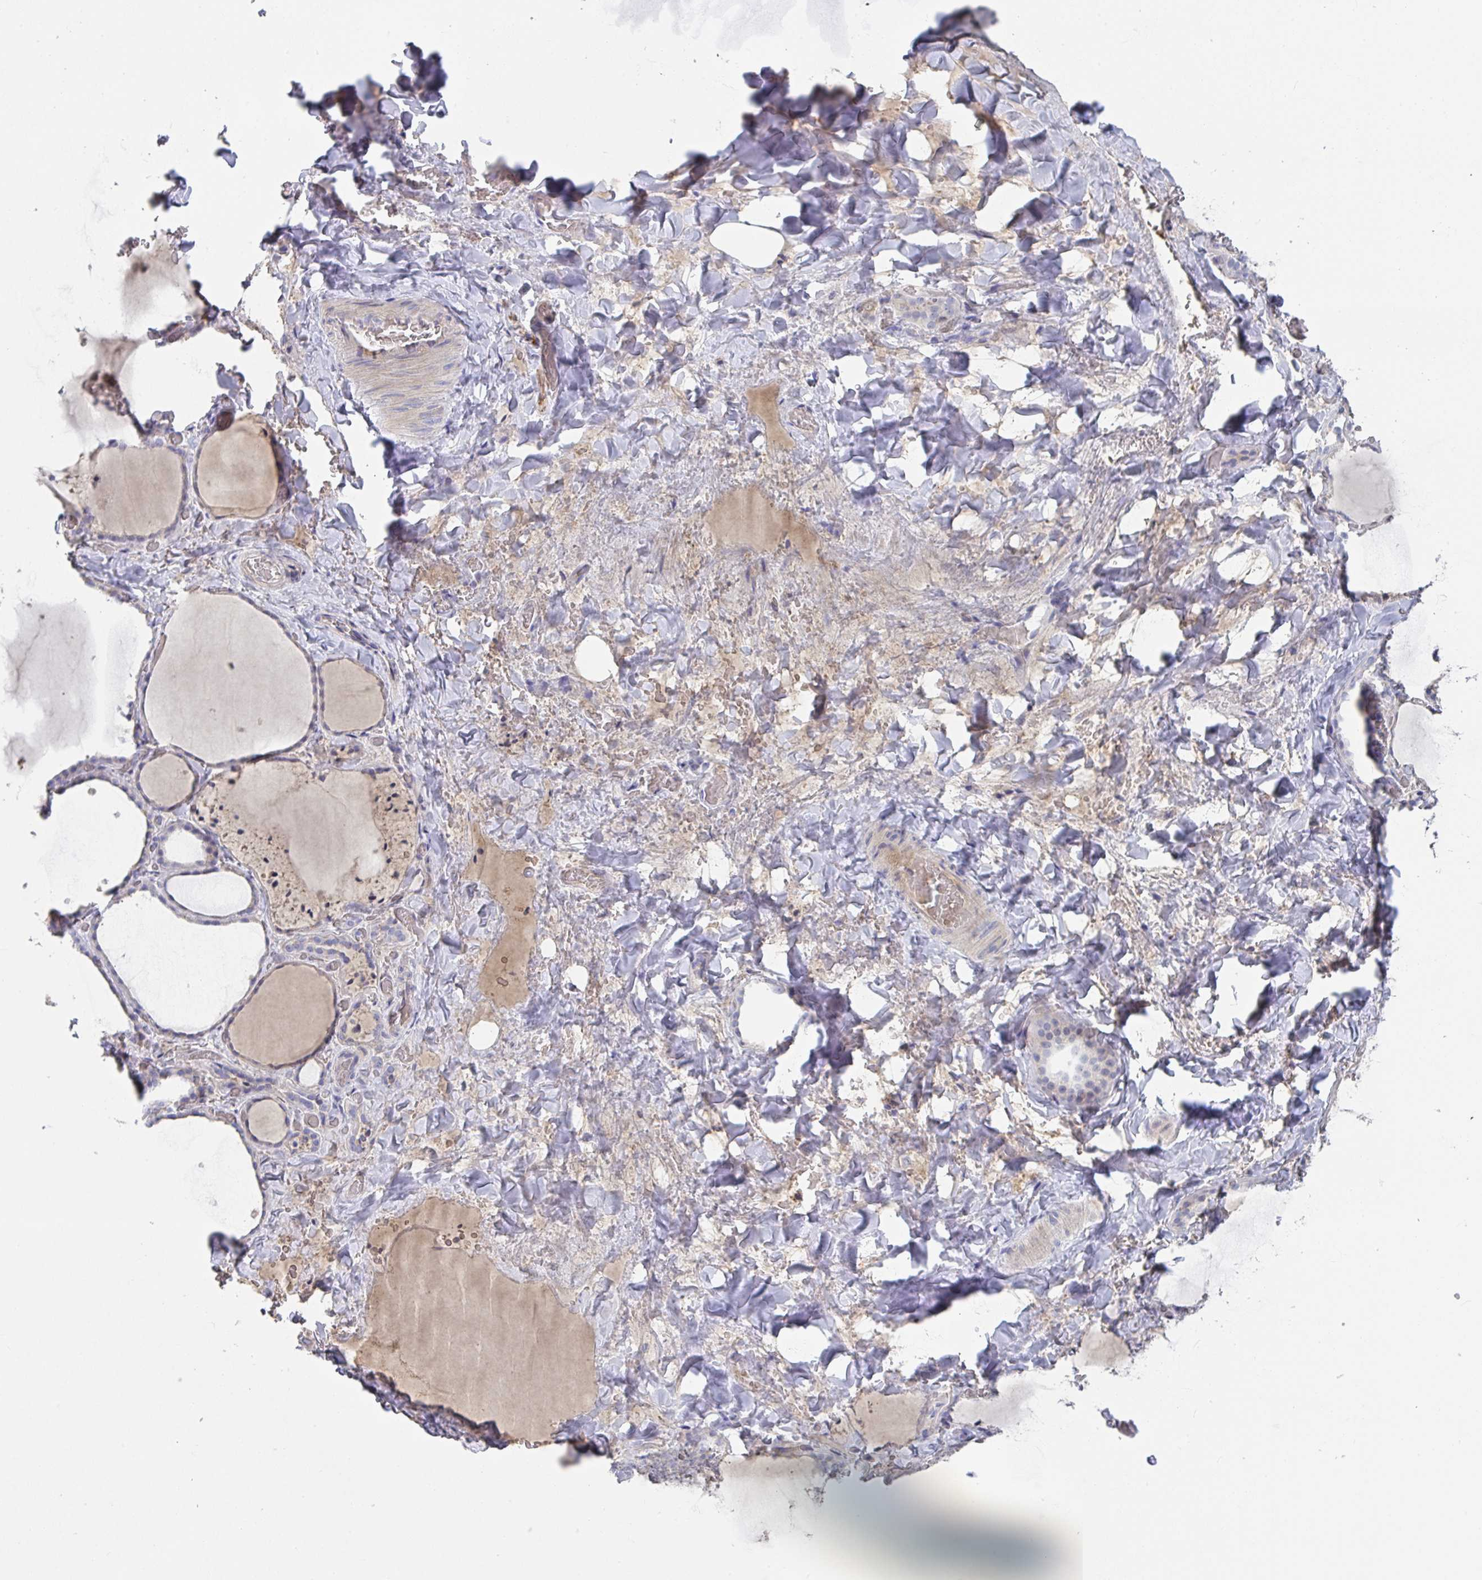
{"staining": {"intensity": "weak", "quantity": "25%-75%", "location": "cytoplasmic/membranous"}, "tissue": "thyroid gland", "cell_type": "Glandular cells", "image_type": "normal", "snomed": [{"axis": "morphology", "description": "Normal tissue, NOS"}, {"axis": "topography", "description": "Thyroid gland"}], "caption": "This is a photomicrograph of IHC staining of benign thyroid gland, which shows weak positivity in the cytoplasmic/membranous of glandular cells.", "gene": "ANO5", "patient": {"sex": "female", "age": 36}}